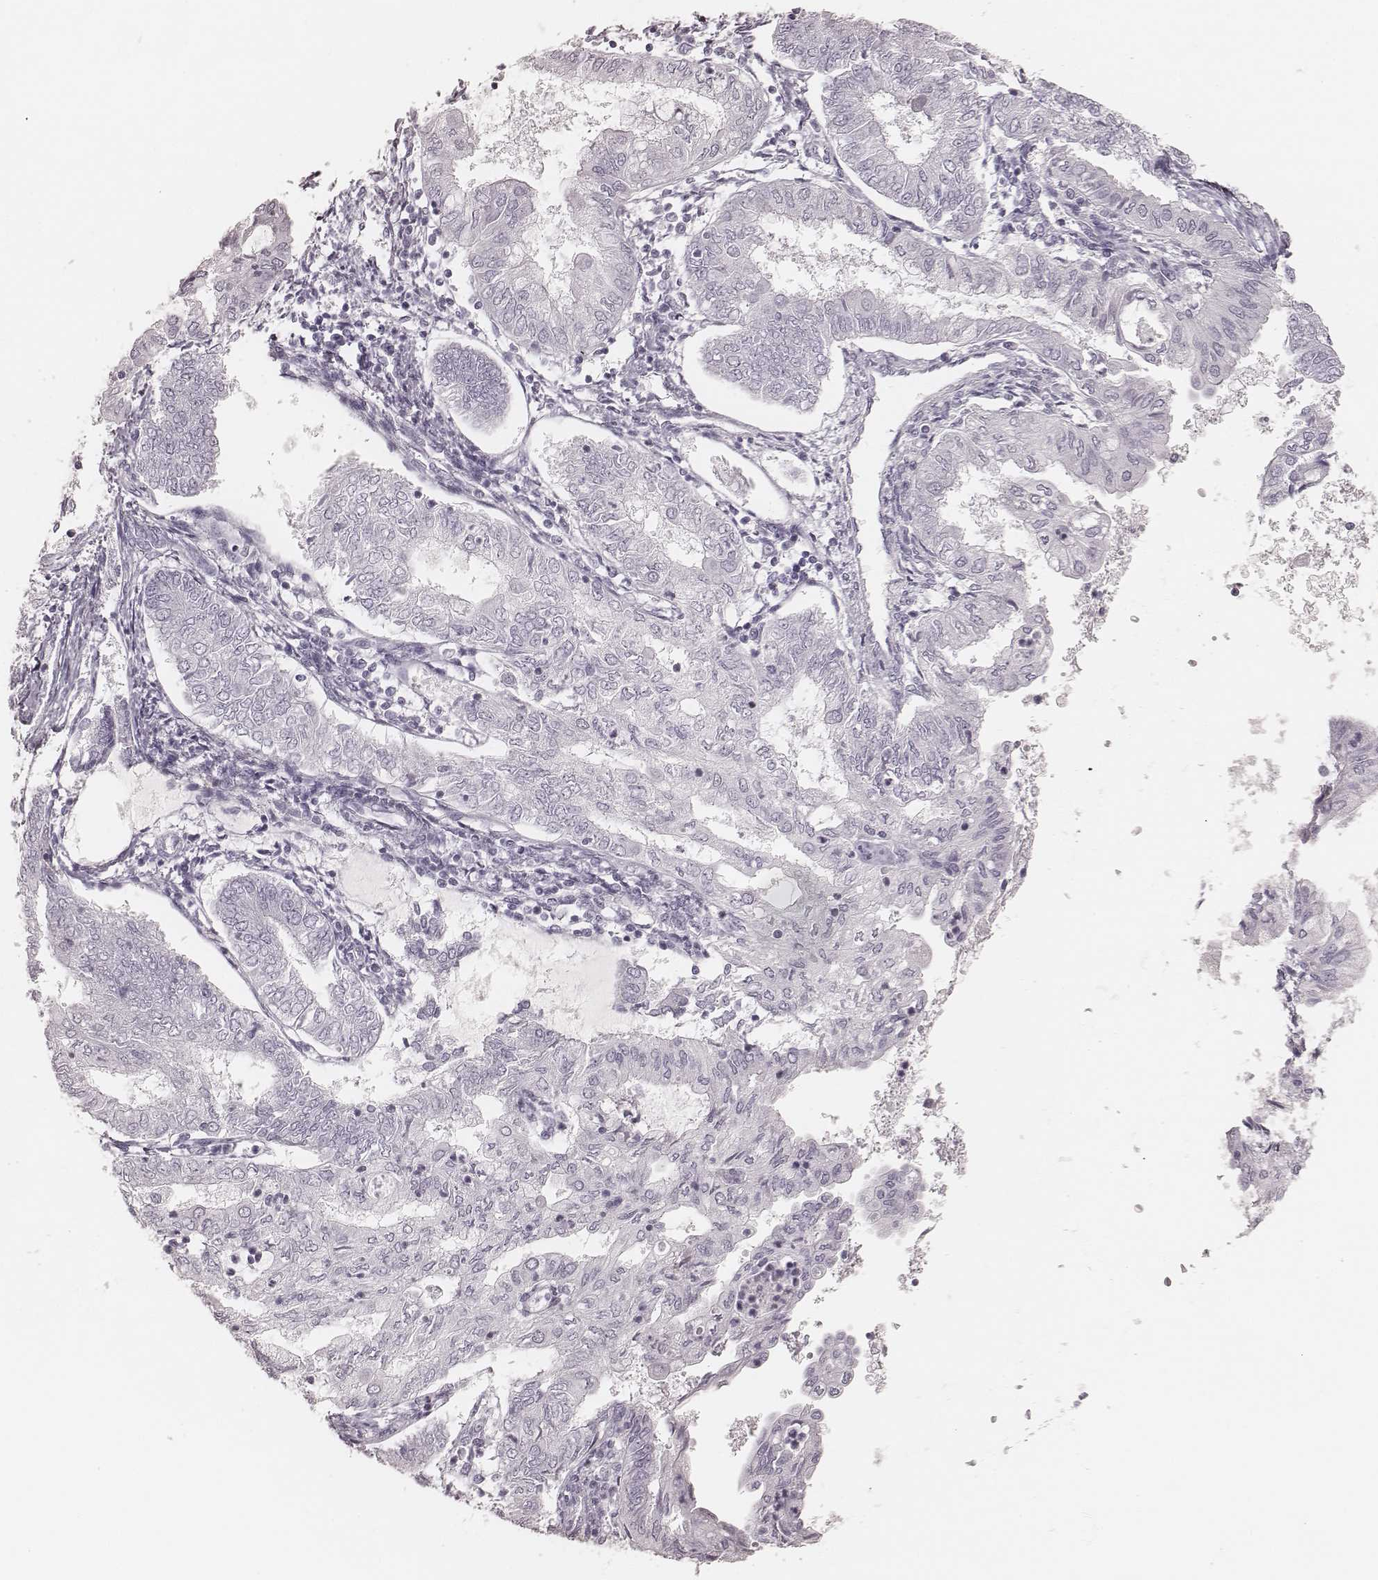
{"staining": {"intensity": "negative", "quantity": "none", "location": "none"}, "tissue": "endometrial cancer", "cell_type": "Tumor cells", "image_type": "cancer", "snomed": [{"axis": "morphology", "description": "Adenocarcinoma, NOS"}, {"axis": "topography", "description": "Endometrium"}], "caption": "Tumor cells are negative for protein expression in human endometrial cancer (adenocarcinoma).", "gene": "KRT82", "patient": {"sex": "female", "age": 68}}